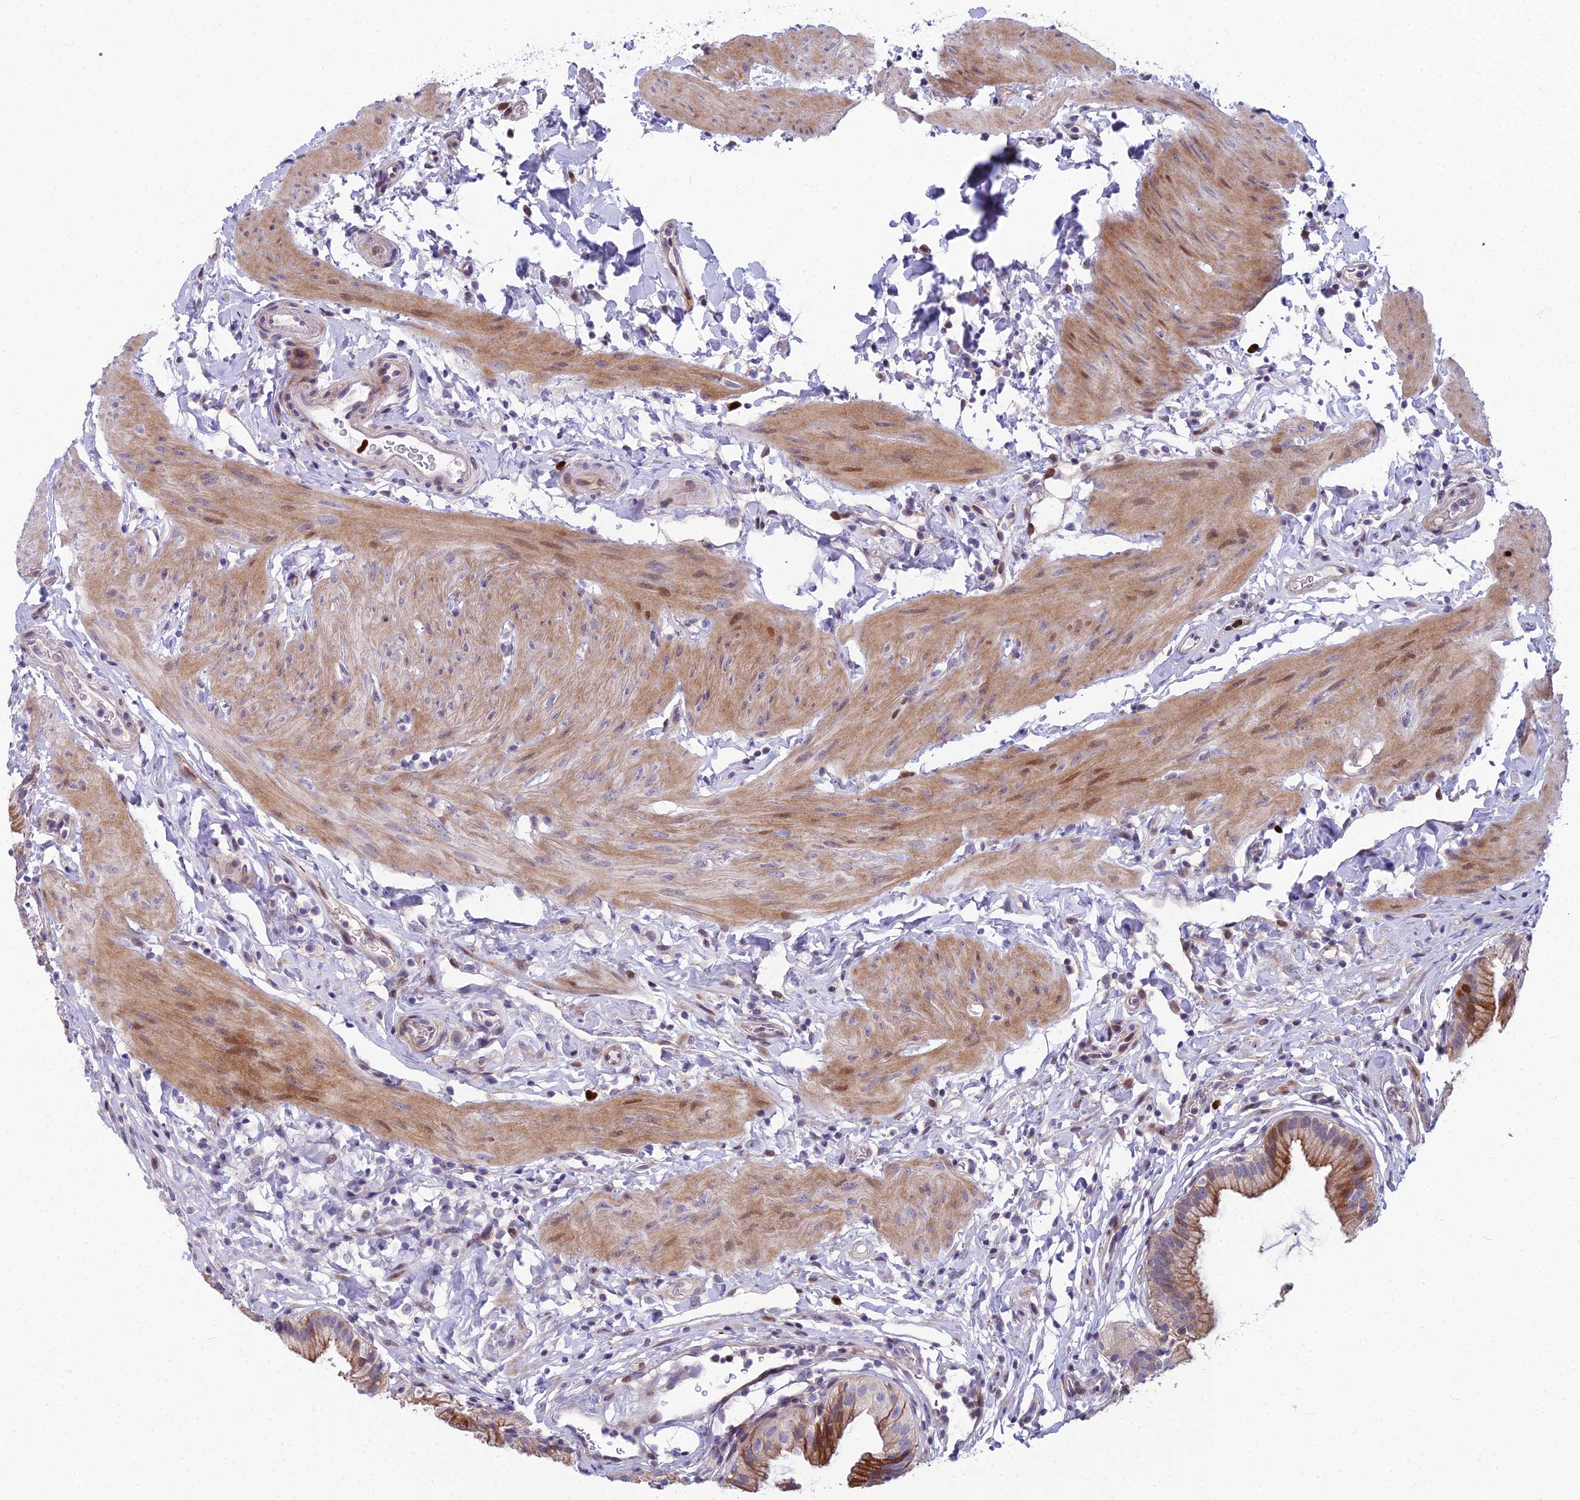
{"staining": {"intensity": "strong", "quantity": "25%-75%", "location": "cytoplasmic/membranous,nuclear"}, "tissue": "gallbladder", "cell_type": "Glandular cells", "image_type": "normal", "snomed": [{"axis": "morphology", "description": "Normal tissue, NOS"}, {"axis": "topography", "description": "Gallbladder"}], "caption": "The image exhibits staining of benign gallbladder, revealing strong cytoplasmic/membranous,nuclear protein staining (brown color) within glandular cells. (DAB (3,3'-diaminobenzidine) IHC, brown staining for protein, blue staining for nuclei).", "gene": "ENSG00000285920", "patient": {"sex": "female", "age": 46}}